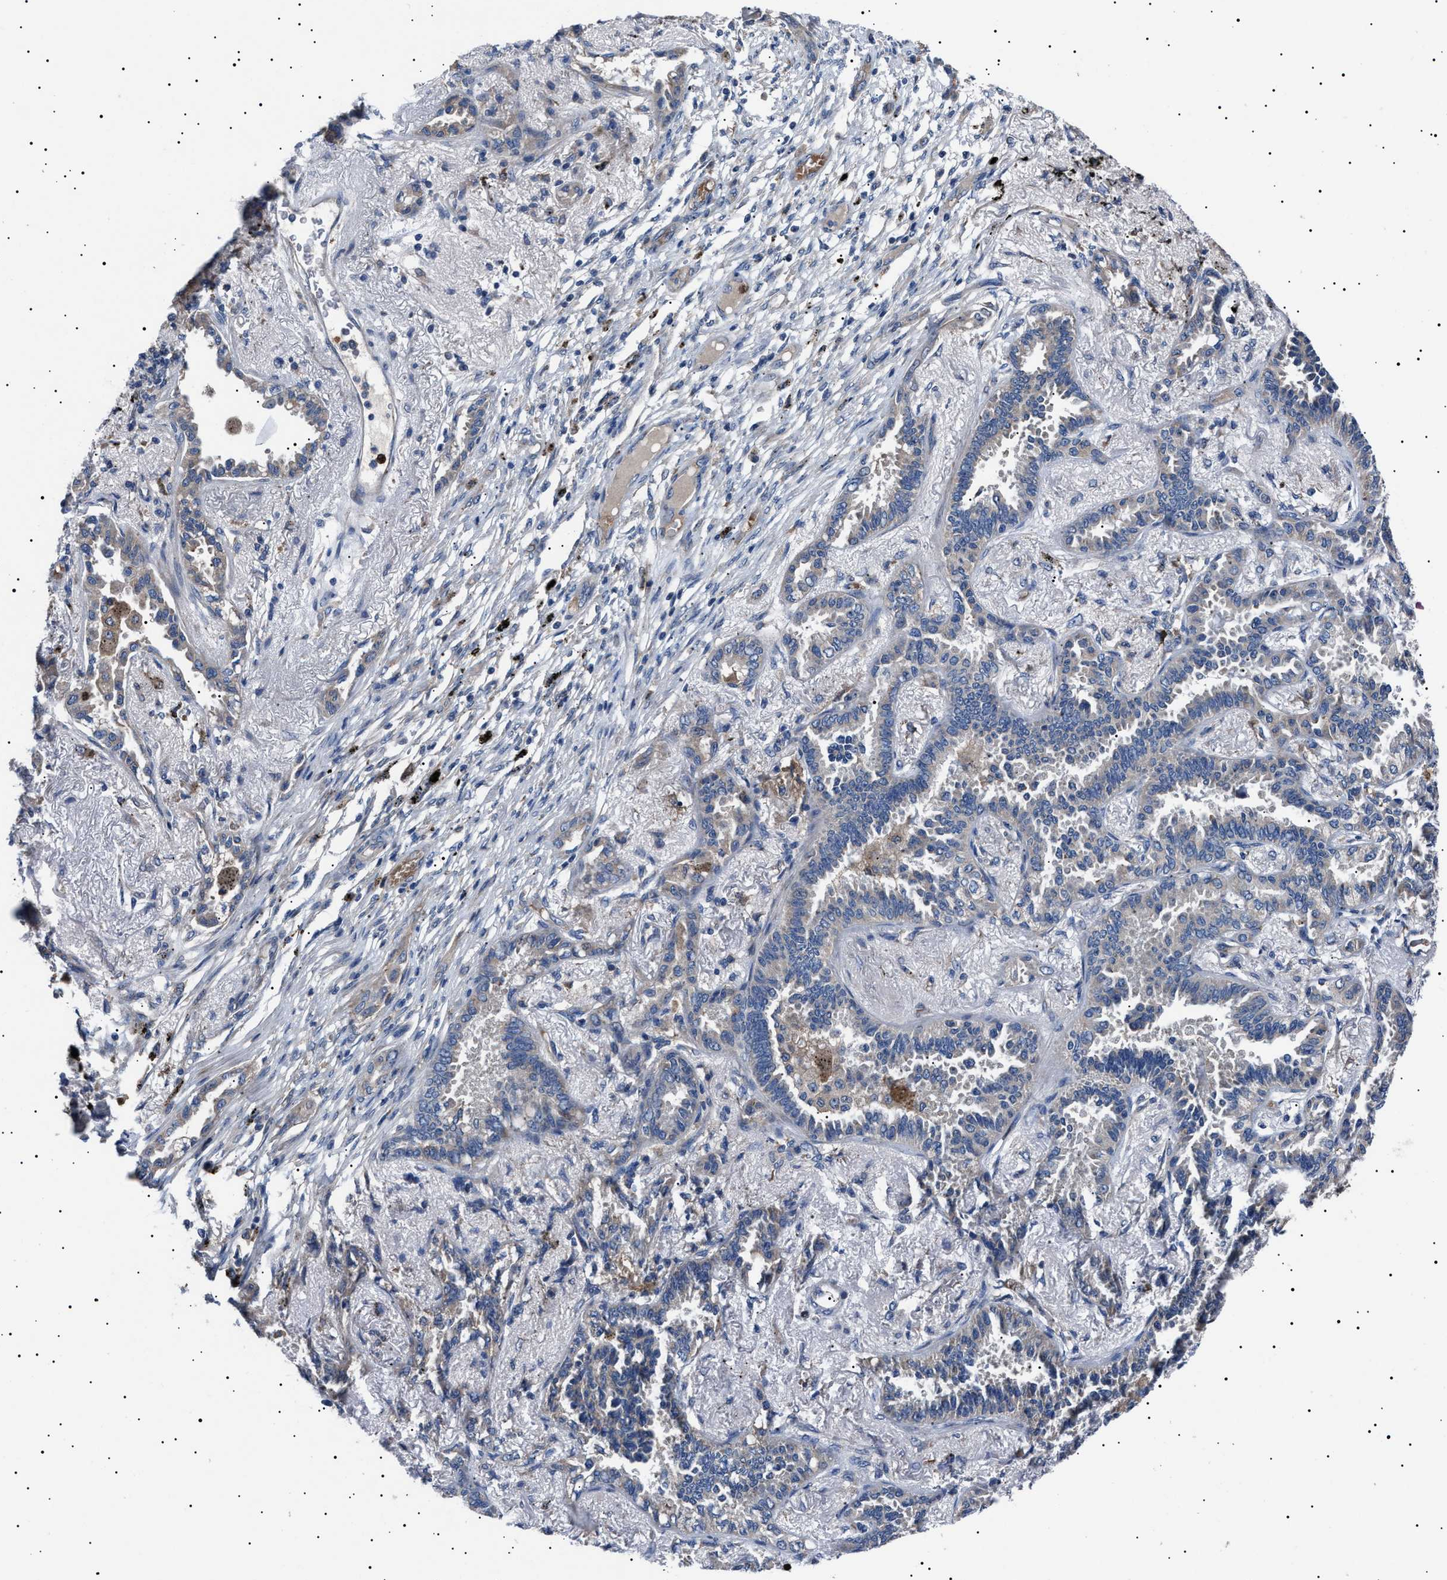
{"staining": {"intensity": "negative", "quantity": "none", "location": "none"}, "tissue": "lung cancer", "cell_type": "Tumor cells", "image_type": "cancer", "snomed": [{"axis": "morphology", "description": "Adenocarcinoma, NOS"}, {"axis": "topography", "description": "Lung"}], "caption": "Immunohistochemical staining of adenocarcinoma (lung) shows no significant positivity in tumor cells.", "gene": "PTRH1", "patient": {"sex": "male", "age": 59}}